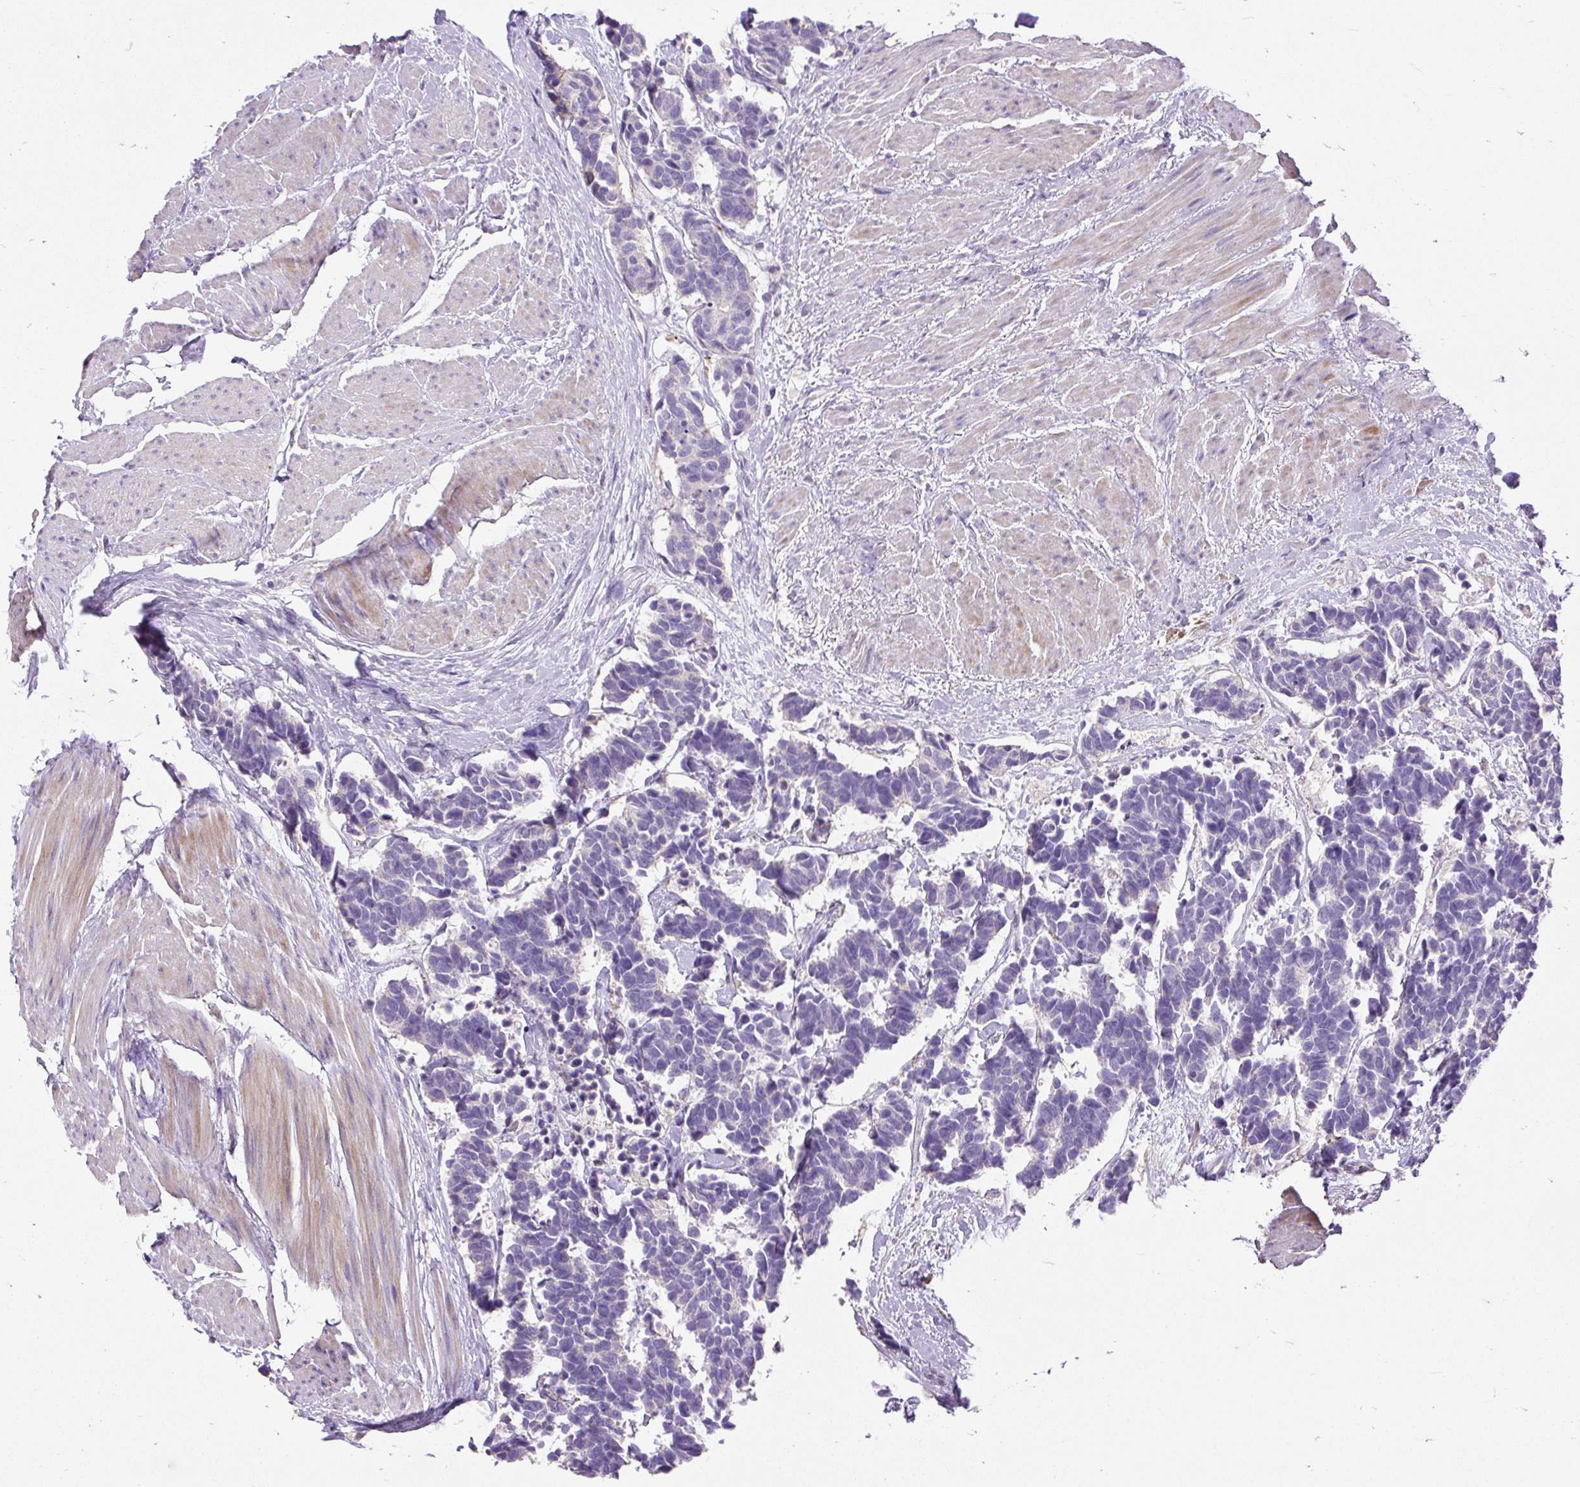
{"staining": {"intensity": "negative", "quantity": "none", "location": "none"}, "tissue": "carcinoid", "cell_type": "Tumor cells", "image_type": "cancer", "snomed": [{"axis": "morphology", "description": "Carcinoma, NOS"}, {"axis": "morphology", "description": "Carcinoid, malignant, NOS"}, {"axis": "topography", "description": "Urinary bladder"}], "caption": "Immunohistochemical staining of carcinoid (malignant) demonstrates no significant staining in tumor cells.", "gene": "GBX1", "patient": {"sex": "male", "age": 57}}